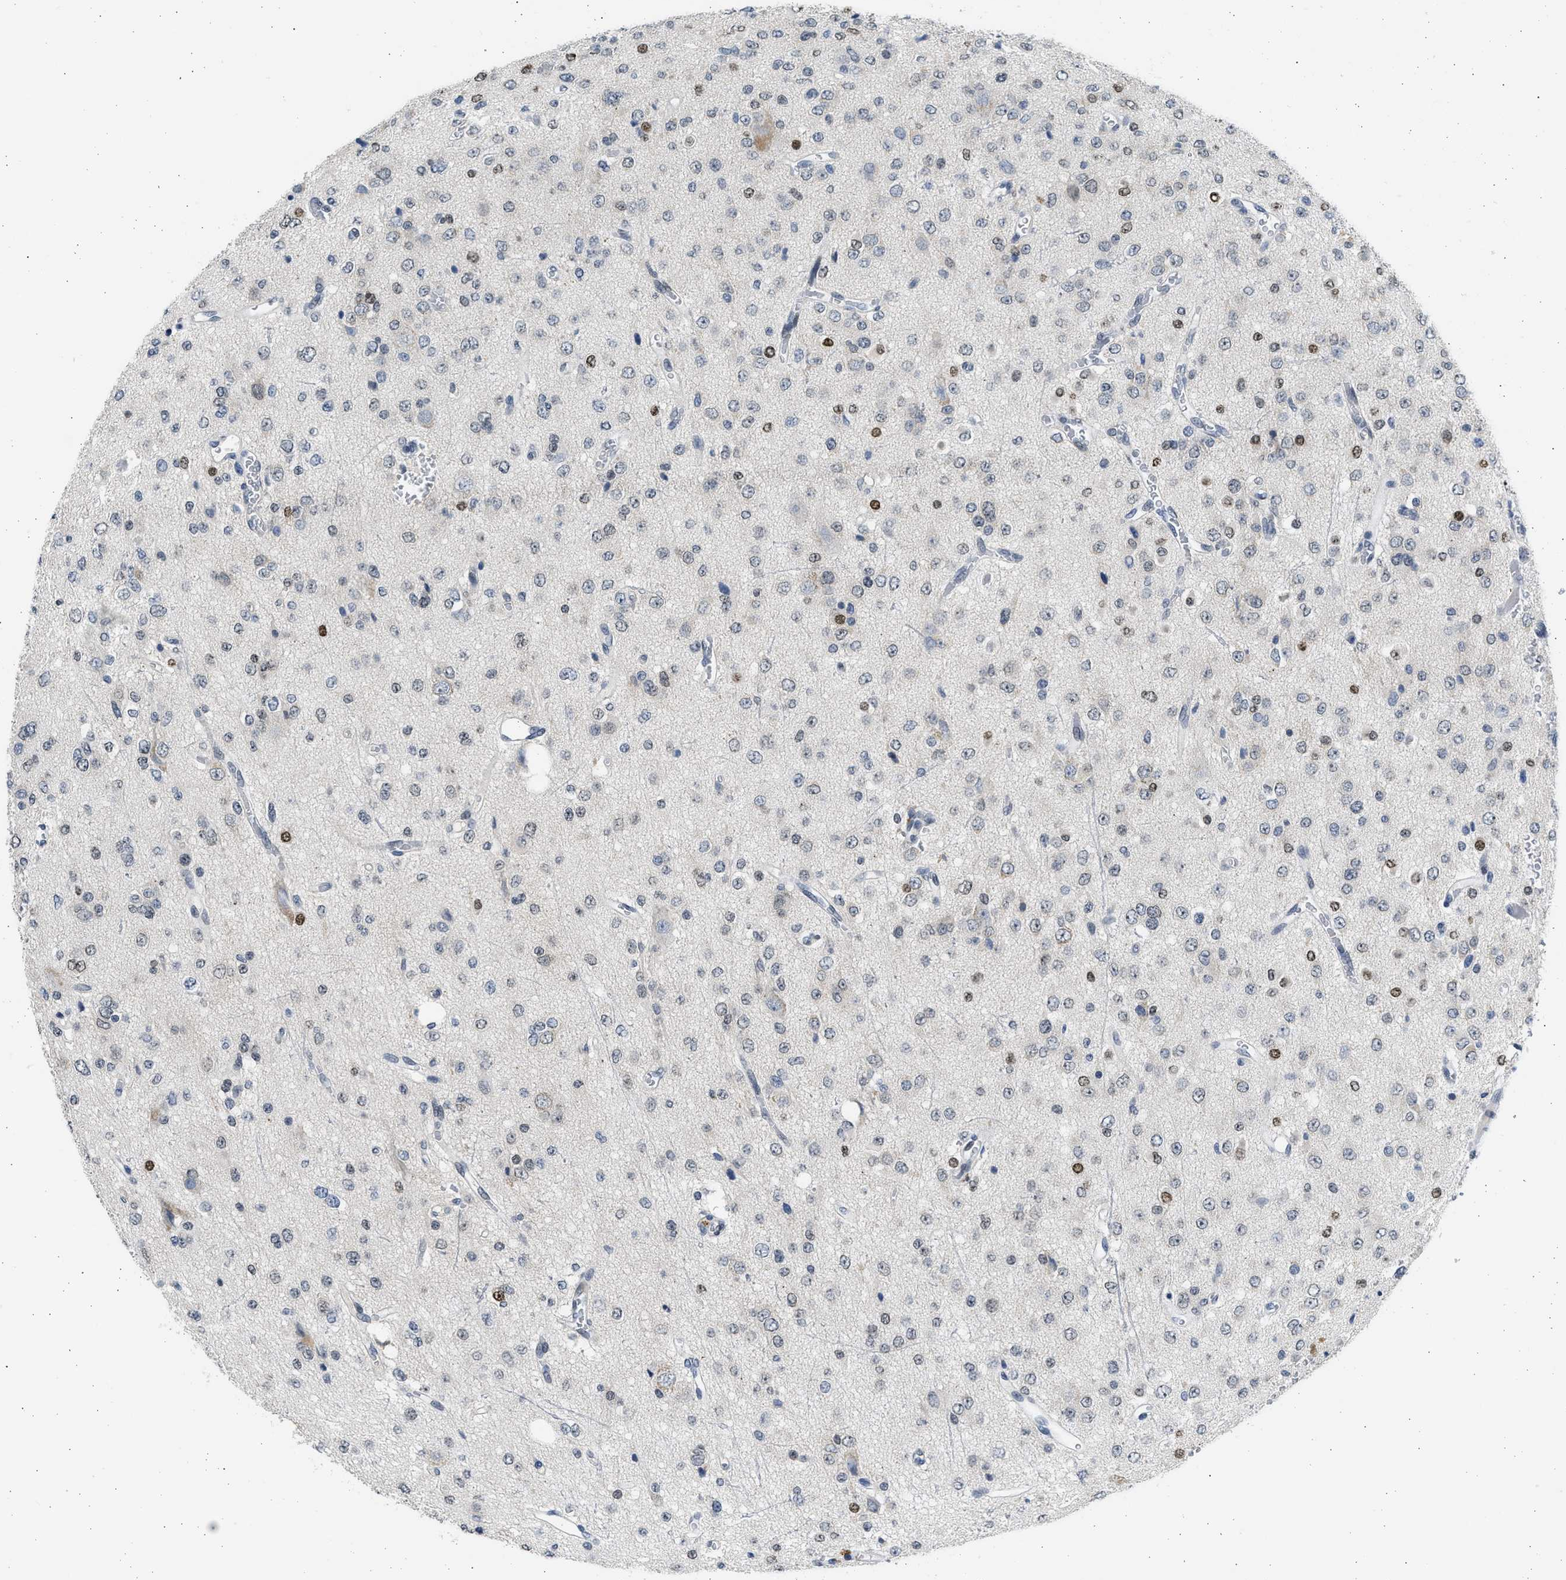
{"staining": {"intensity": "moderate", "quantity": "<25%", "location": "nuclear"}, "tissue": "glioma", "cell_type": "Tumor cells", "image_type": "cancer", "snomed": [{"axis": "morphology", "description": "Glioma, malignant, Low grade"}, {"axis": "topography", "description": "Brain"}], "caption": "Moderate nuclear expression for a protein is appreciated in about <25% of tumor cells of glioma using immunohistochemistry (IHC).", "gene": "HMGN3", "patient": {"sex": "male", "age": 38}}